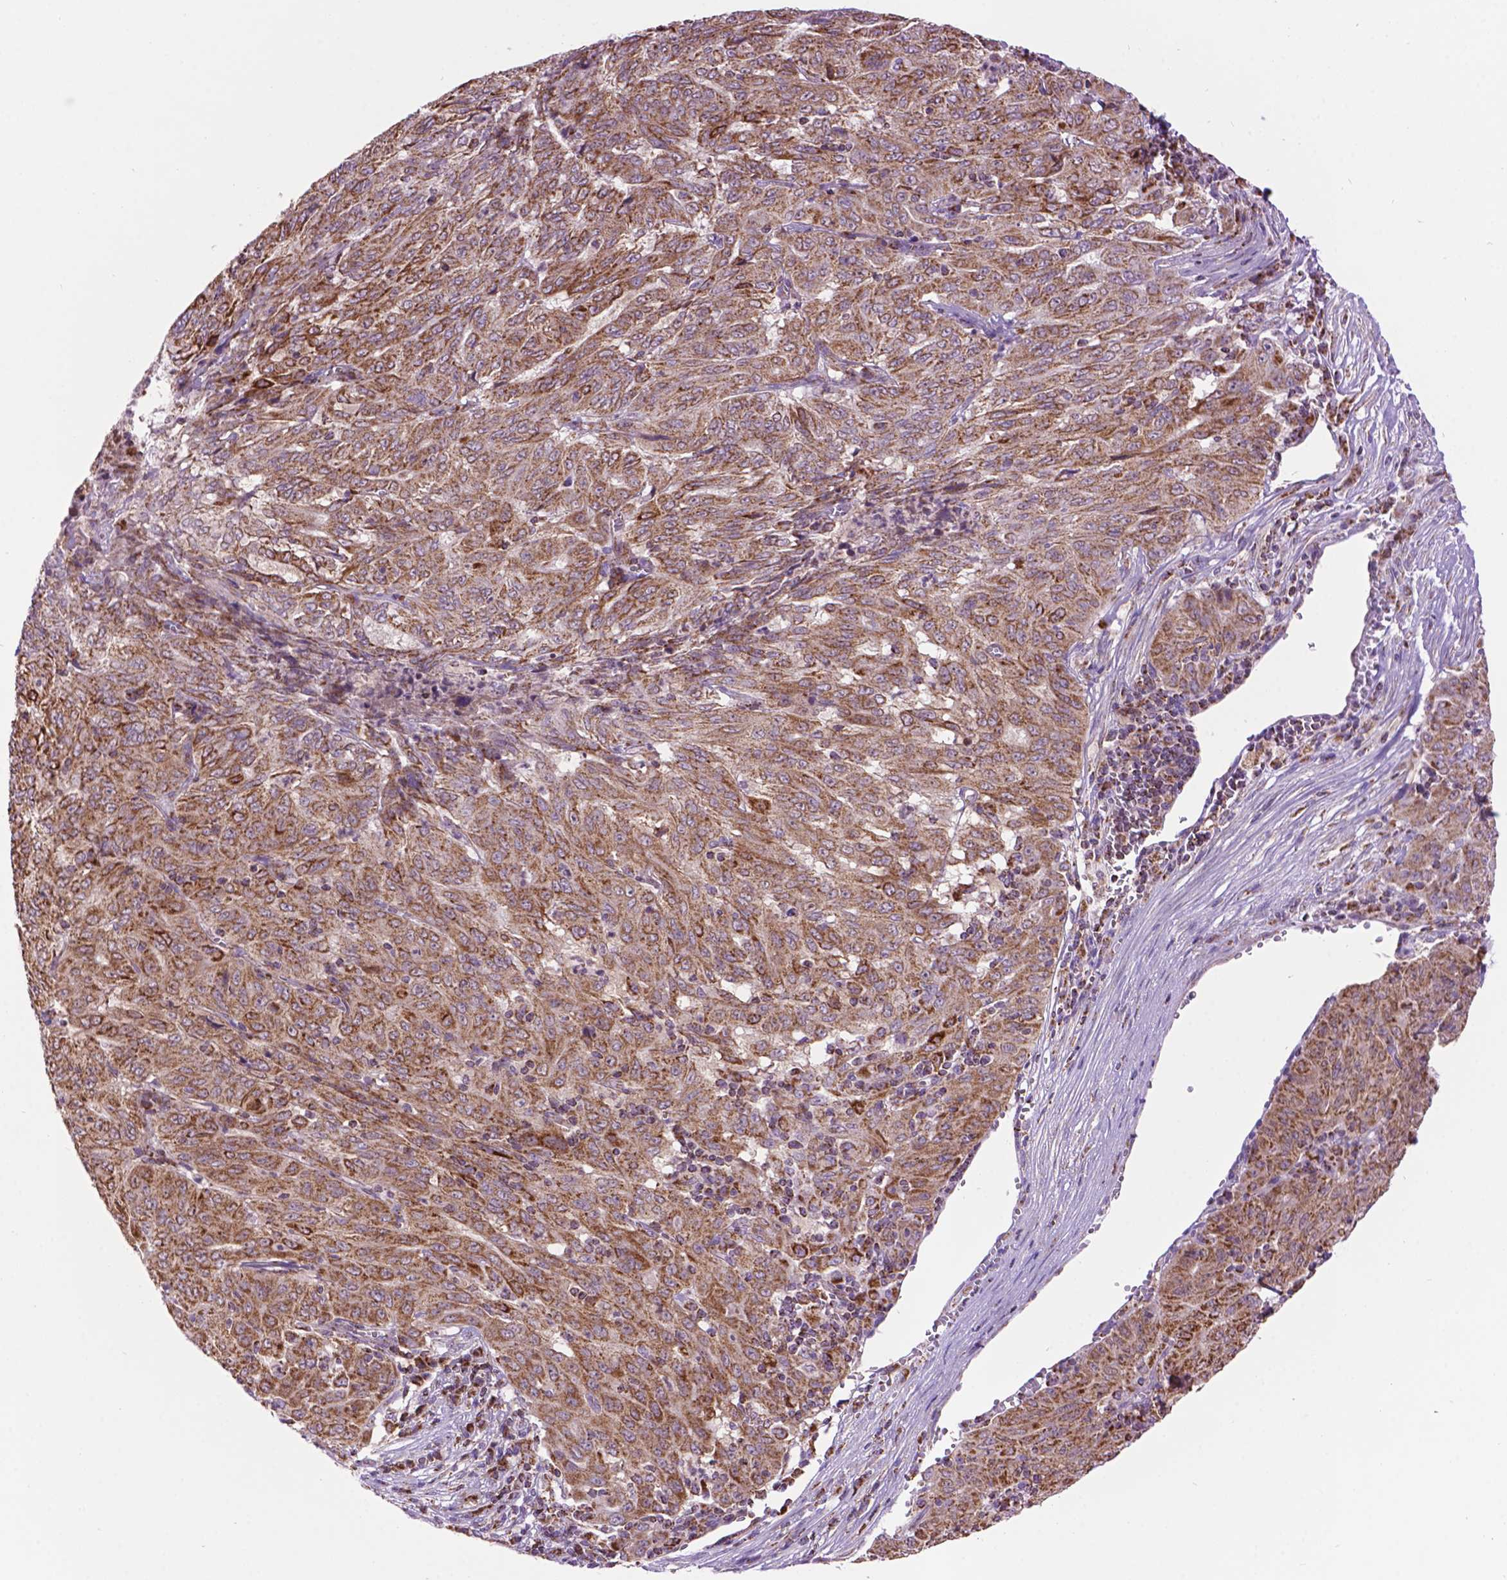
{"staining": {"intensity": "moderate", "quantity": ">75%", "location": "cytoplasmic/membranous"}, "tissue": "pancreatic cancer", "cell_type": "Tumor cells", "image_type": "cancer", "snomed": [{"axis": "morphology", "description": "Adenocarcinoma, NOS"}, {"axis": "topography", "description": "Pancreas"}], "caption": "Brown immunohistochemical staining in human pancreatic cancer (adenocarcinoma) demonstrates moderate cytoplasmic/membranous positivity in about >75% of tumor cells. The staining is performed using DAB brown chromogen to label protein expression. The nuclei are counter-stained blue using hematoxylin.", "gene": "PYCR3", "patient": {"sex": "male", "age": 63}}